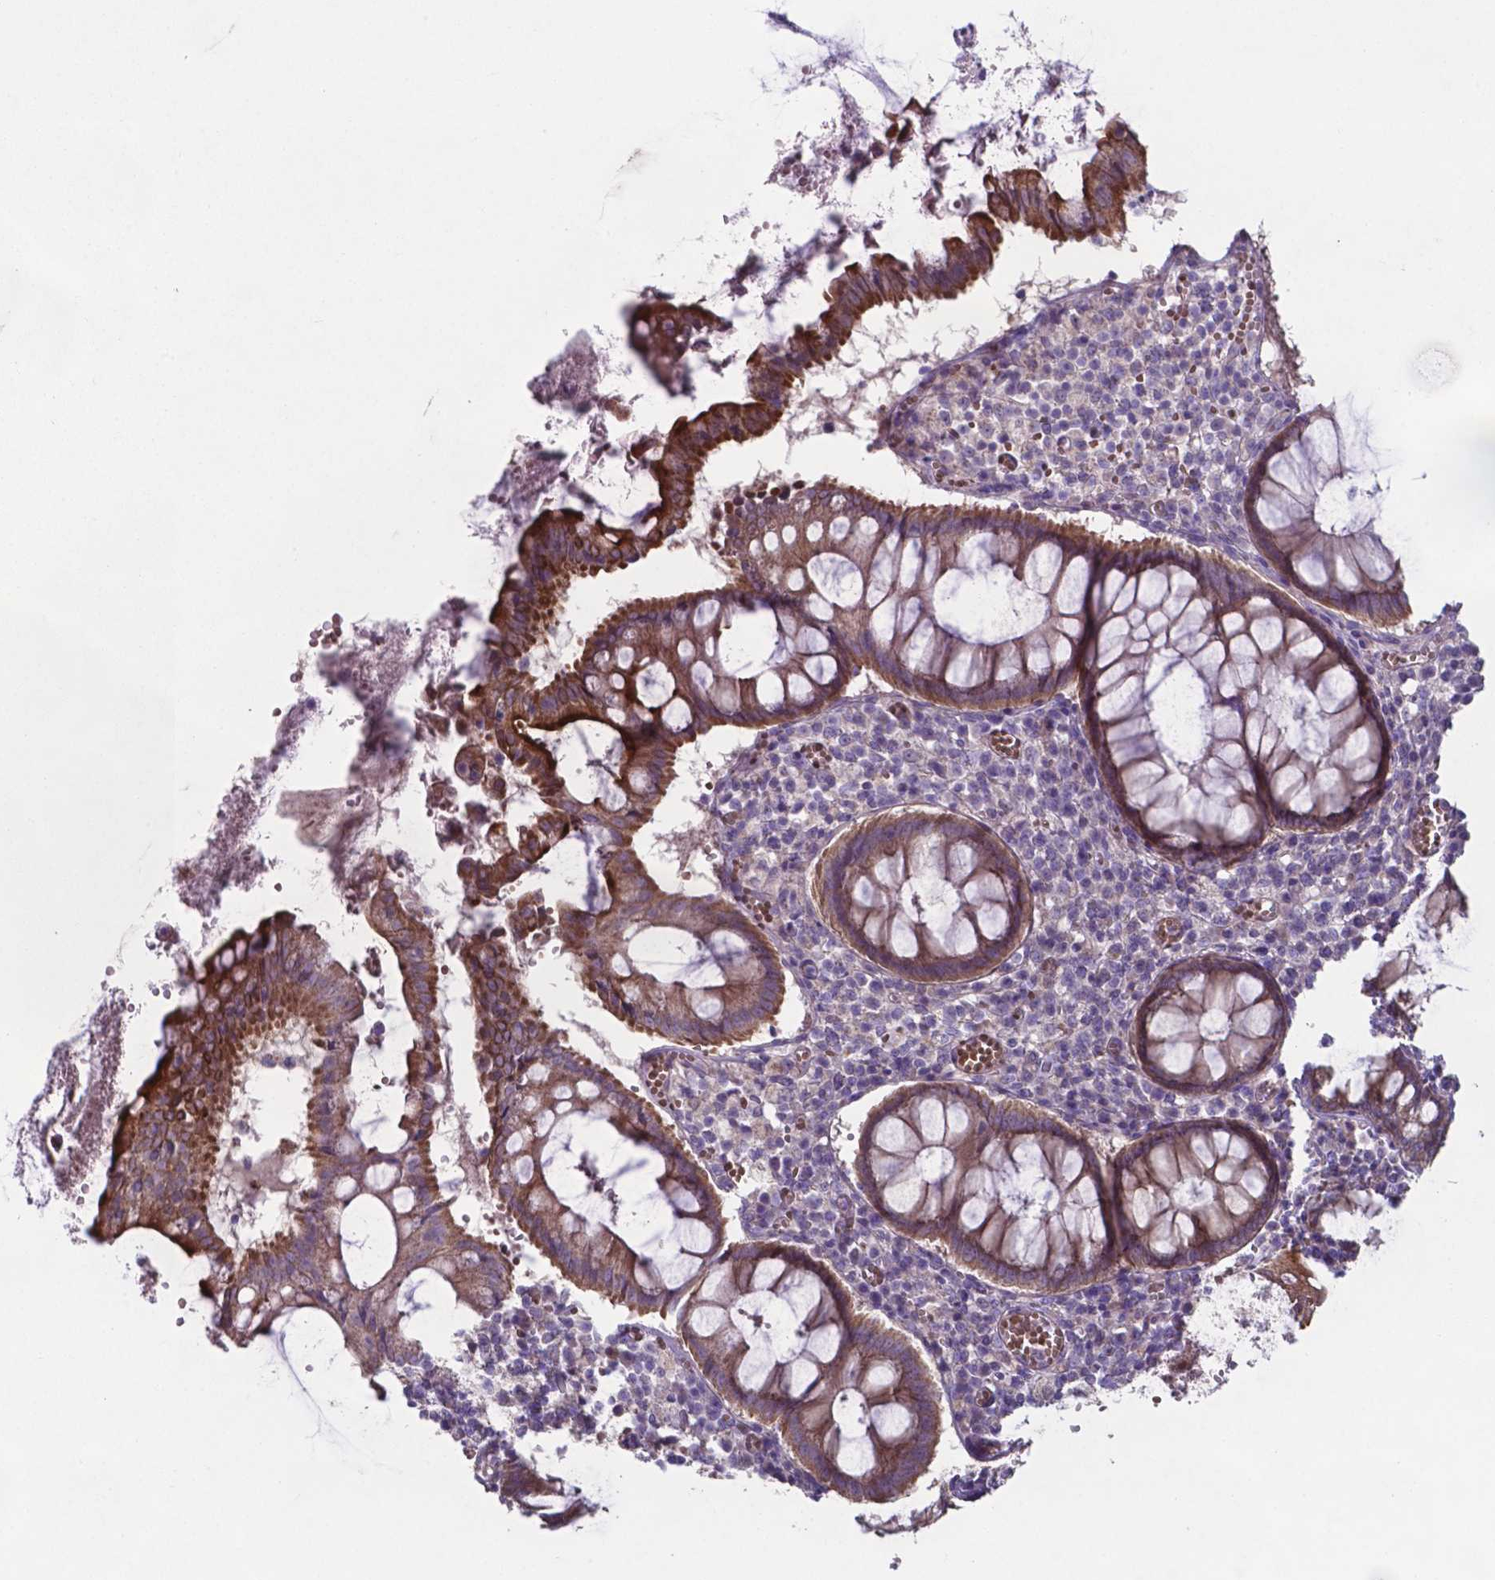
{"staining": {"intensity": "moderate", "quantity": ">75%", "location": "cytoplasmic/membranous"}, "tissue": "colorectal cancer", "cell_type": "Tumor cells", "image_type": "cancer", "snomed": [{"axis": "morphology", "description": "Adenocarcinoma, NOS"}, {"axis": "topography", "description": "Colon"}], "caption": "Protein positivity by immunohistochemistry (IHC) displays moderate cytoplasmic/membranous staining in about >75% of tumor cells in colorectal adenocarcinoma.", "gene": "TYRO3", "patient": {"sex": "male", "age": 65}}